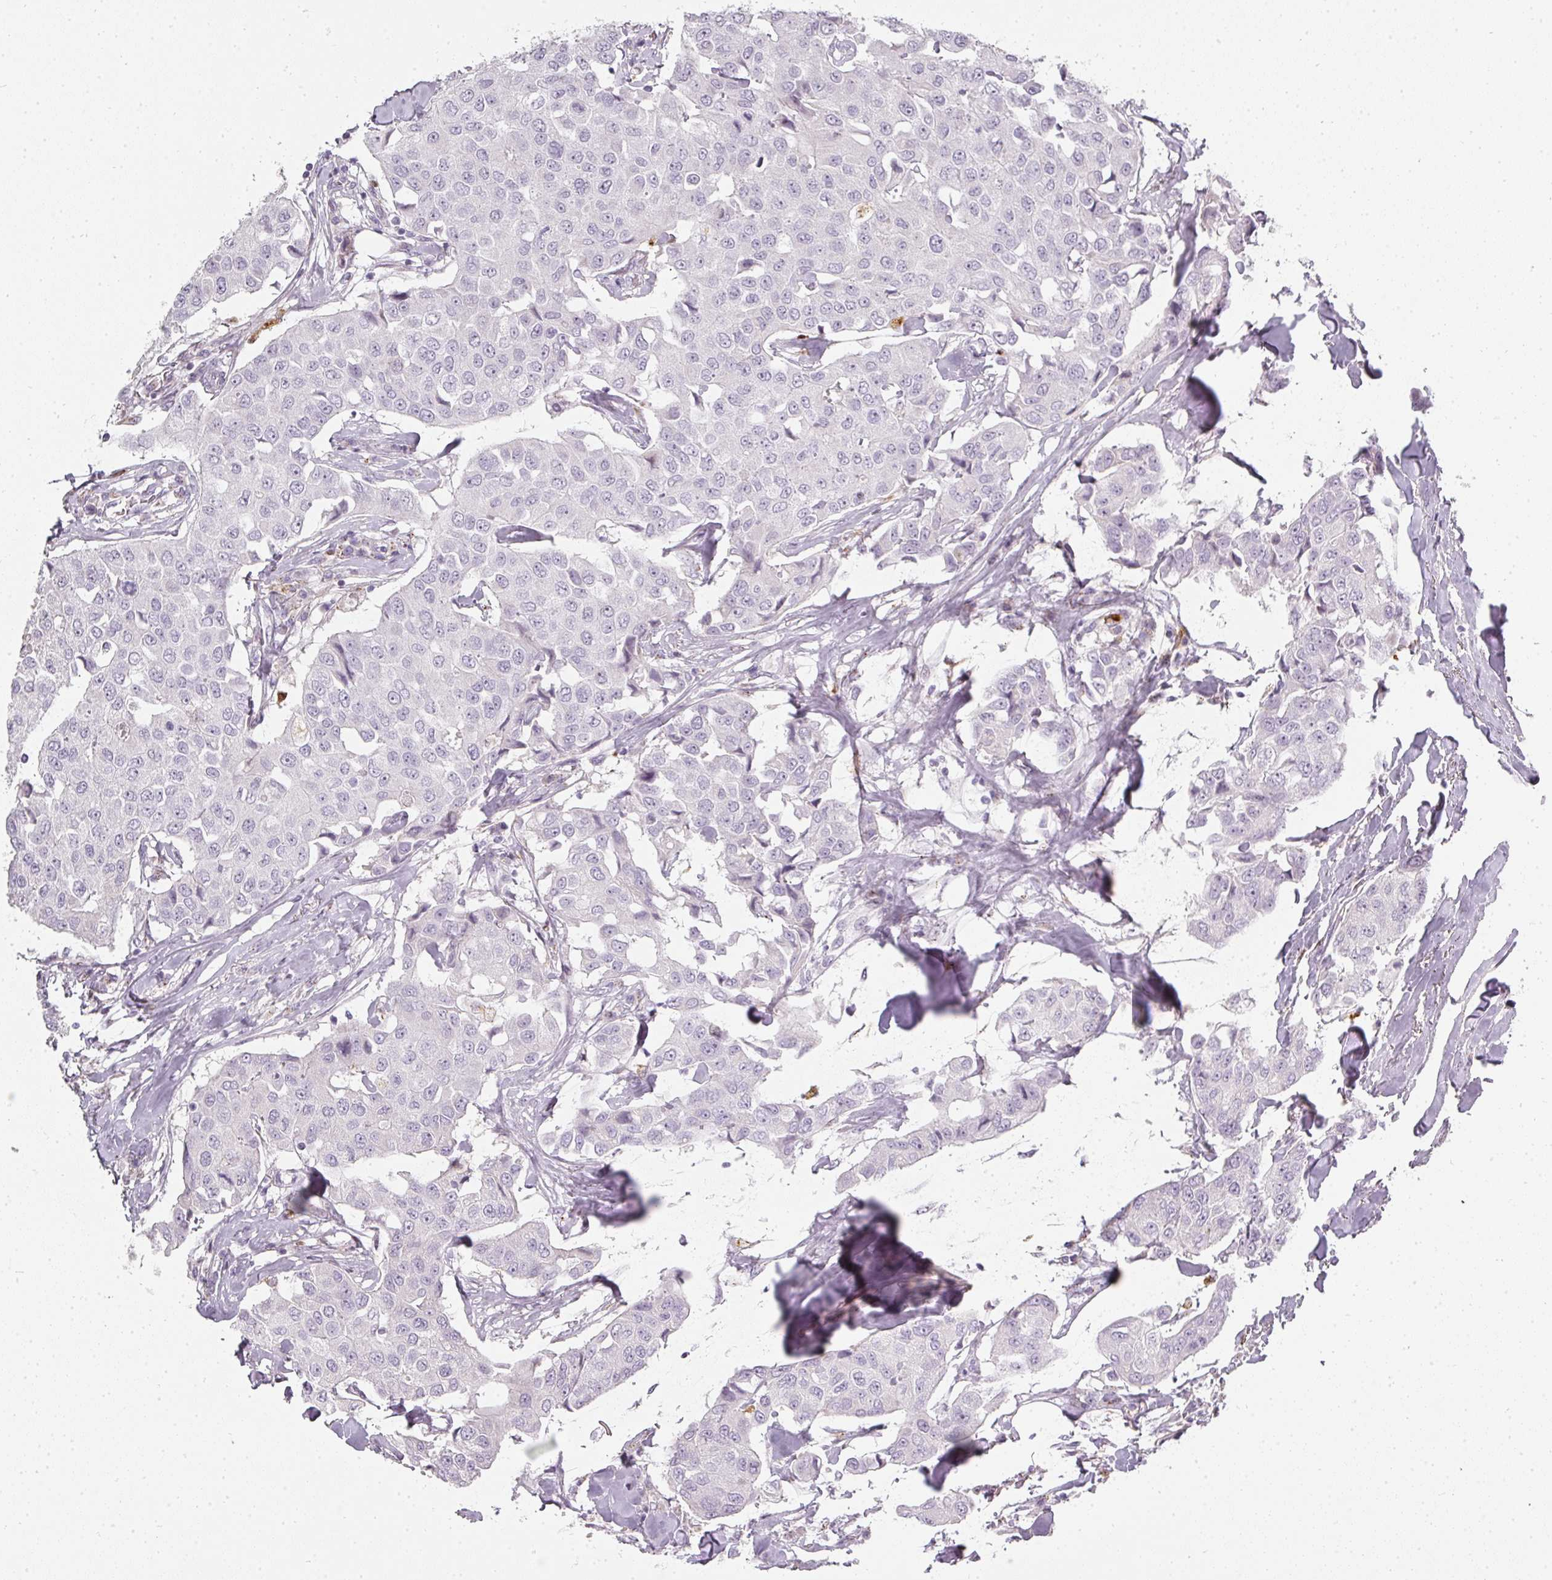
{"staining": {"intensity": "negative", "quantity": "none", "location": "none"}, "tissue": "breast cancer", "cell_type": "Tumor cells", "image_type": "cancer", "snomed": [{"axis": "morphology", "description": "Duct carcinoma"}, {"axis": "topography", "description": "Breast"}], "caption": "Immunohistochemical staining of breast cancer (intraductal carcinoma) reveals no significant expression in tumor cells.", "gene": "BIK", "patient": {"sex": "female", "age": 80}}